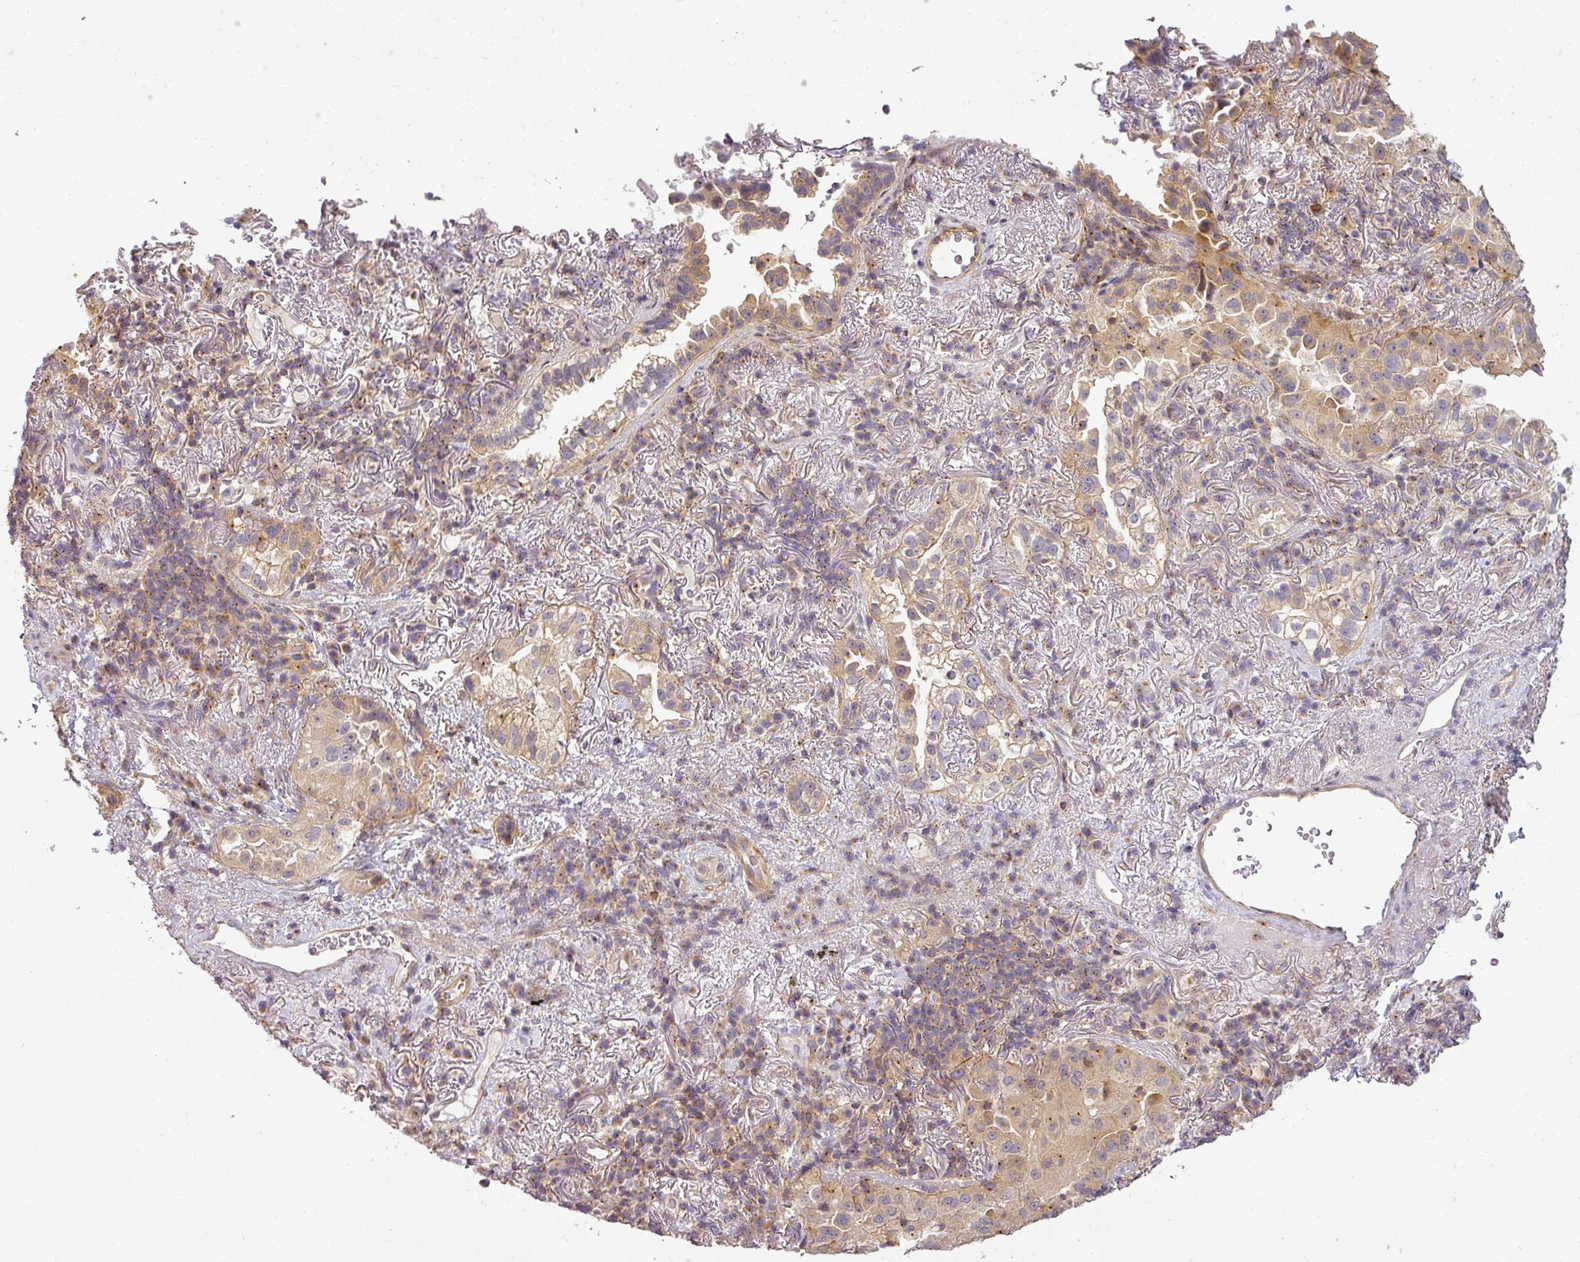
{"staining": {"intensity": "moderate", "quantity": "<25%", "location": "cytoplasmic/membranous"}, "tissue": "lung cancer", "cell_type": "Tumor cells", "image_type": "cancer", "snomed": [{"axis": "morphology", "description": "Adenocarcinoma, NOS"}, {"axis": "topography", "description": "Lung"}], "caption": "Human adenocarcinoma (lung) stained with a protein marker reveals moderate staining in tumor cells.", "gene": "NIN", "patient": {"sex": "female", "age": 69}}